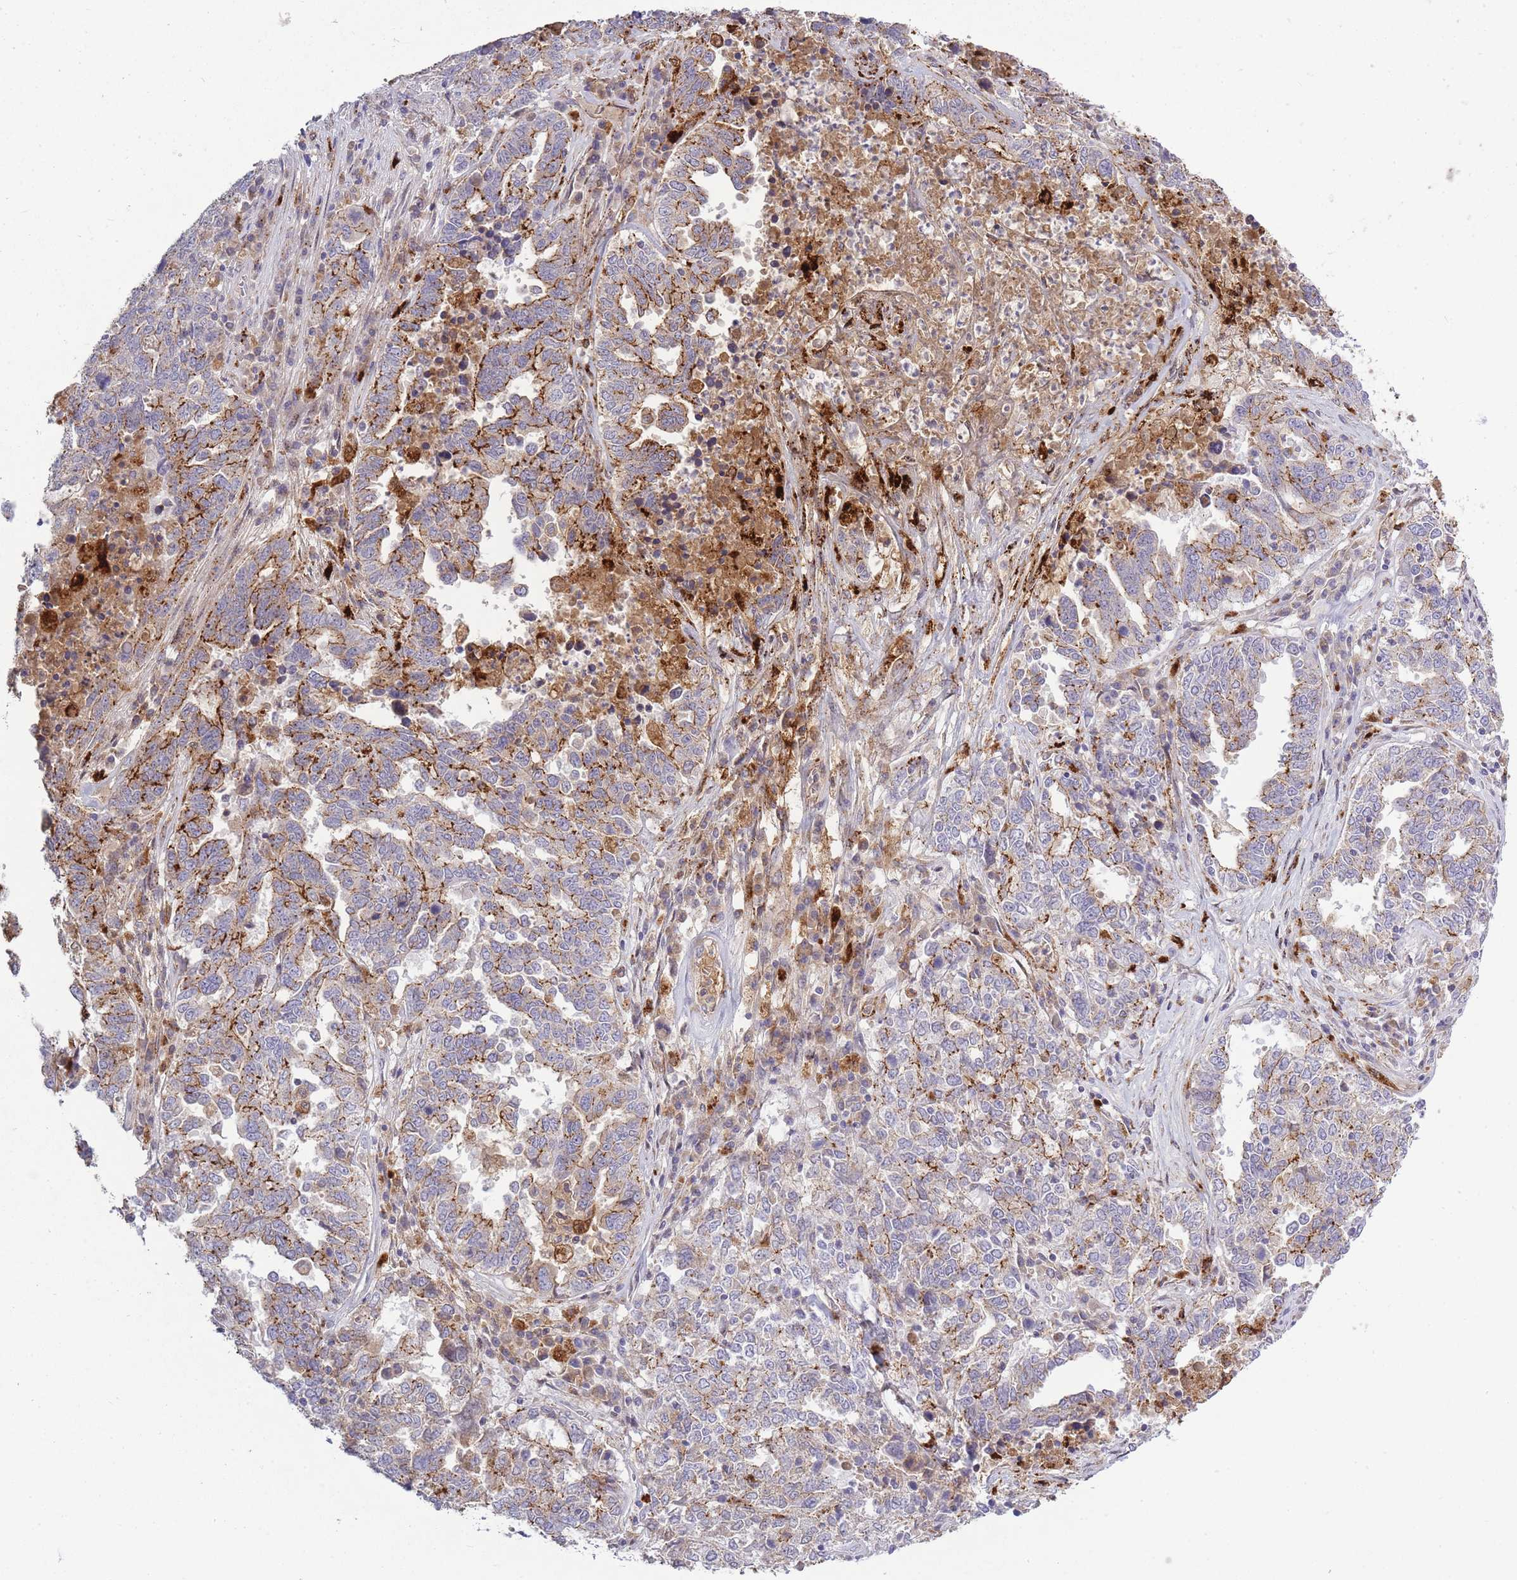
{"staining": {"intensity": "moderate", "quantity": "25%-75%", "location": "cytoplasmic/membranous"}, "tissue": "ovarian cancer", "cell_type": "Tumor cells", "image_type": "cancer", "snomed": [{"axis": "morphology", "description": "Carcinoma, endometroid"}, {"axis": "topography", "description": "Ovary"}], "caption": "Tumor cells display medium levels of moderate cytoplasmic/membranous expression in approximately 25%-75% of cells in ovarian cancer.", "gene": "TRIM61", "patient": {"sex": "female", "age": 62}}